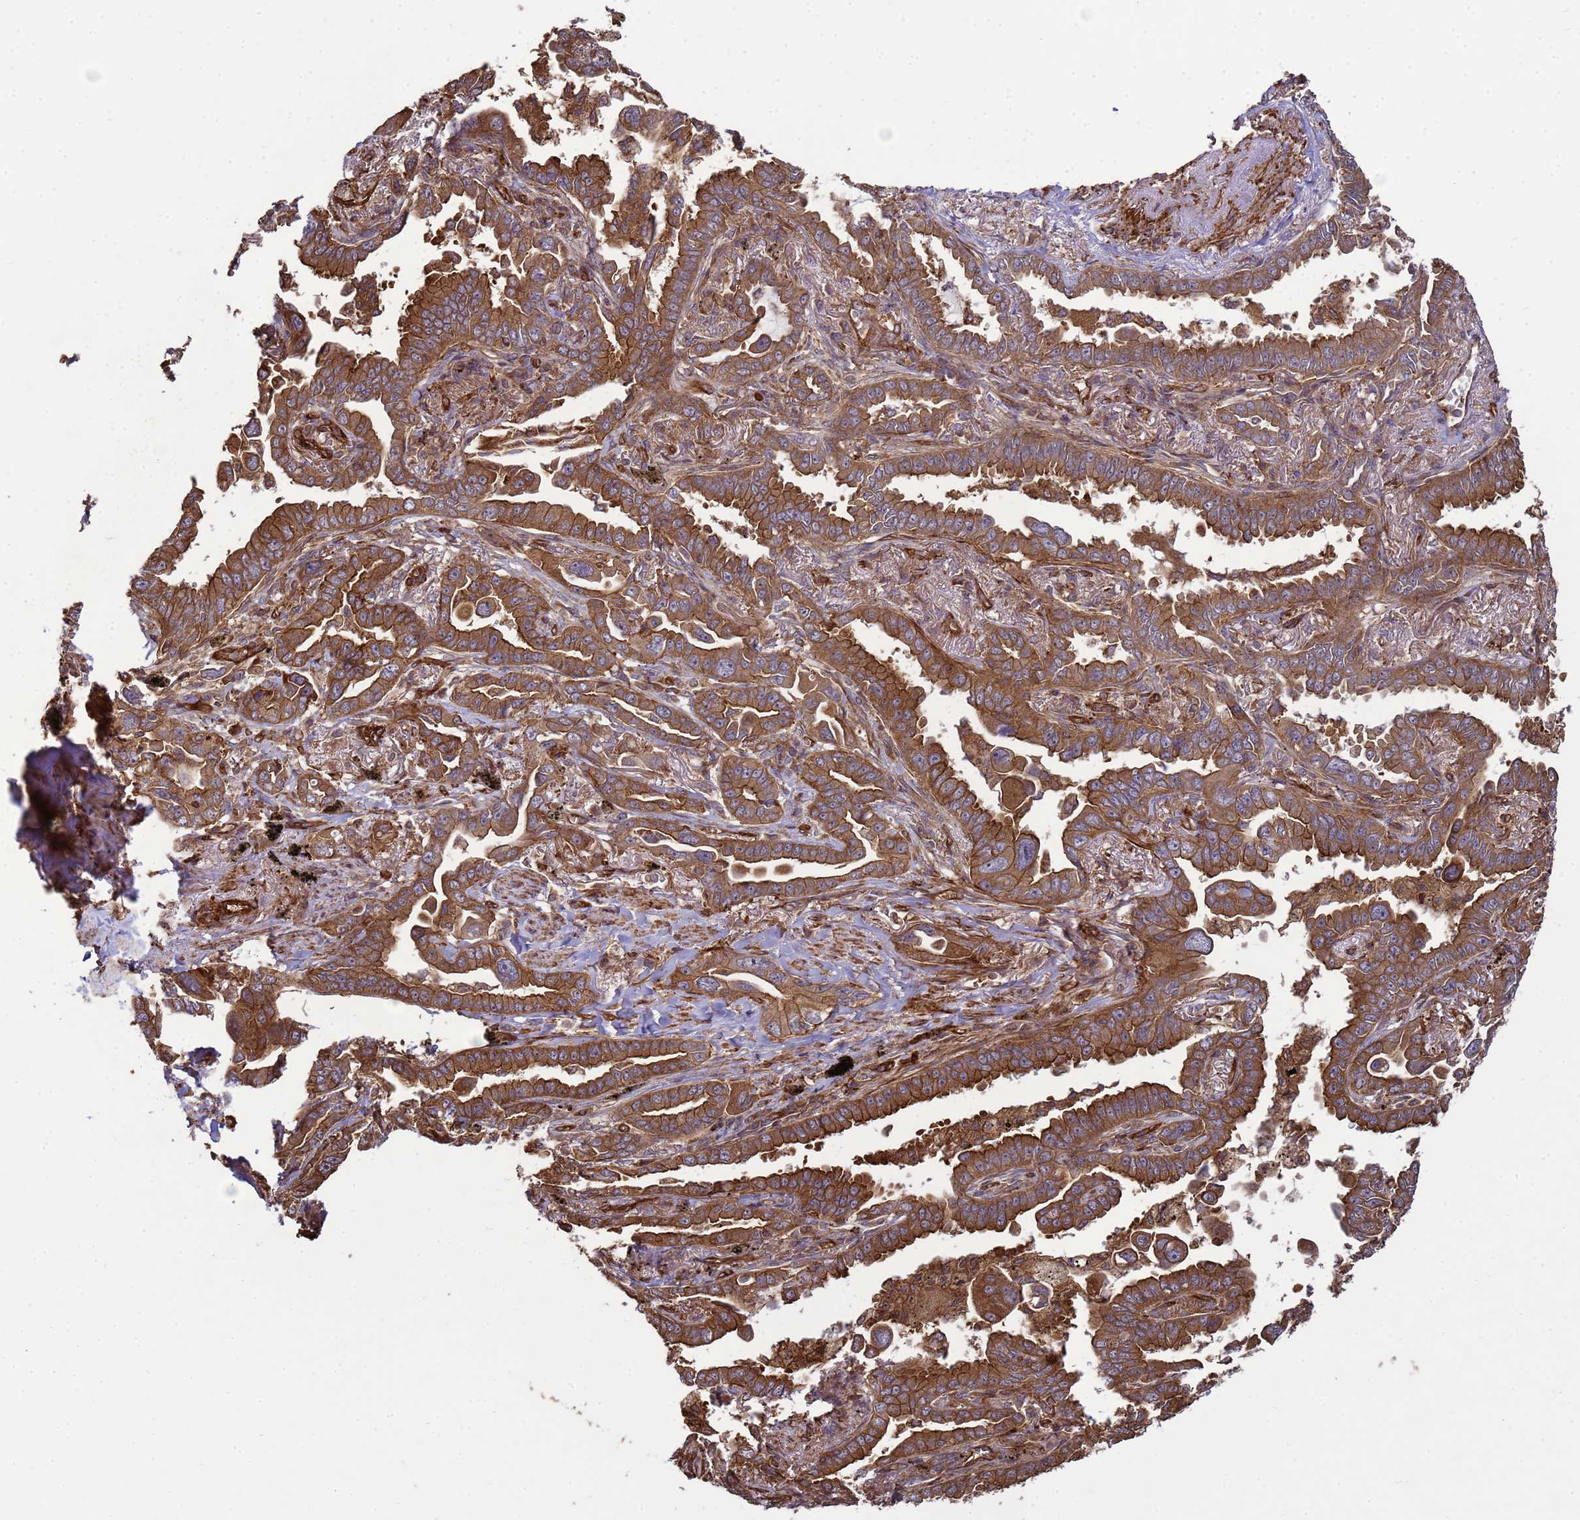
{"staining": {"intensity": "strong", "quantity": ">75%", "location": "cytoplasmic/membranous"}, "tissue": "lung cancer", "cell_type": "Tumor cells", "image_type": "cancer", "snomed": [{"axis": "morphology", "description": "Adenocarcinoma, NOS"}, {"axis": "topography", "description": "Lung"}], "caption": "Adenocarcinoma (lung) stained with a protein marker exhibits strong staining in tumor cells.", "gene": "CNOT1", "patient": {"sex": "male", "age": 67}}